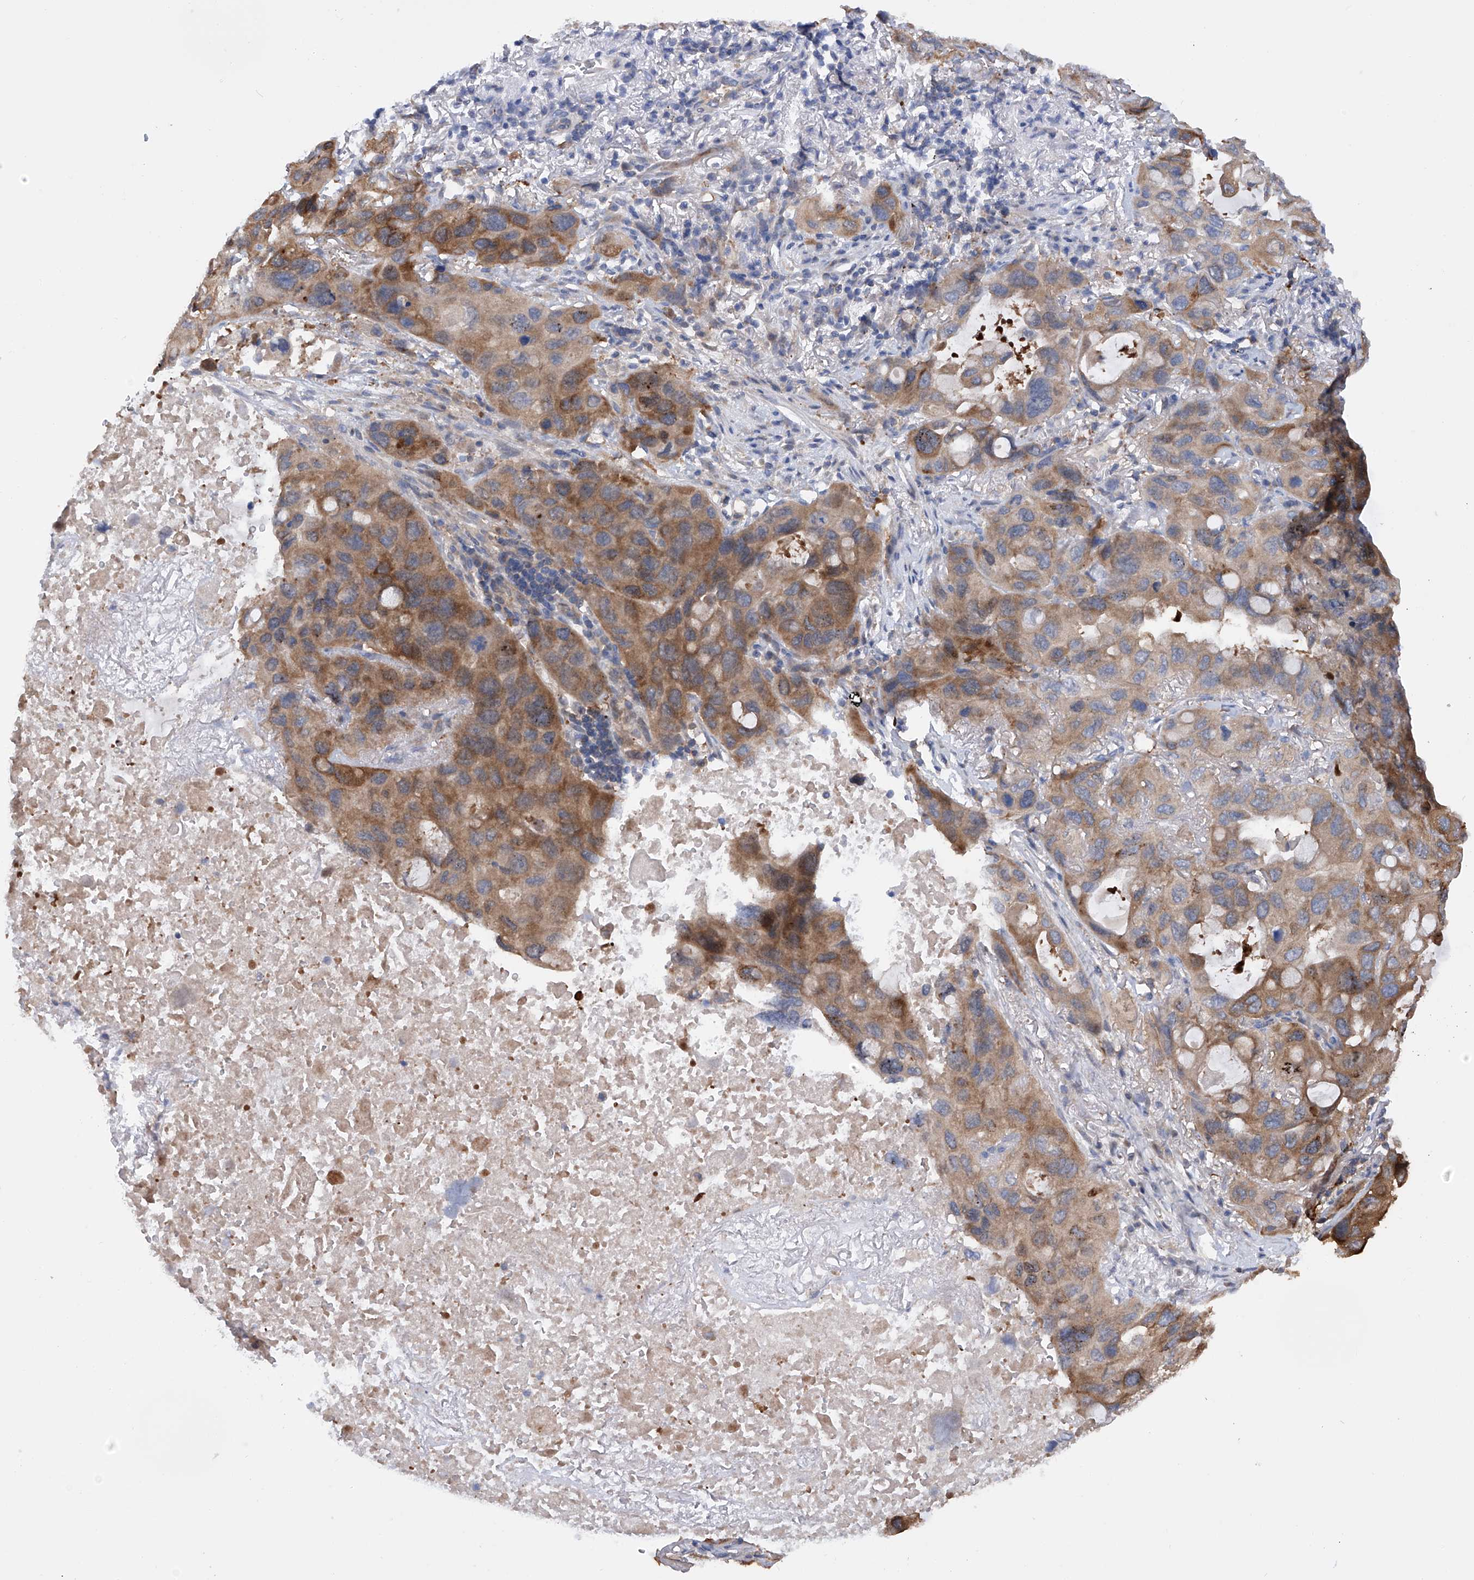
{"staining": {"intensity": "moderate", "quantity": ">75%", "location": "cytoplasmic/membranous"}, "tissue": "lung cancer", "cell_type": "Tumor cells", "image_type": "cancer", "snomed": [{"axis": "morphology", "description": "Squamous cell carcinoma, NOS"}, {"axis": "topography", "description": "Lung"}], "caption": "Human lung squamous cell carcinoma stained for a protein (brown) shows moderate cytoplasmic/membranous positive expression in about >75% of tumor cells.", "gene": "NUDT17", "patient": {"sex": "female", "age": 73}}